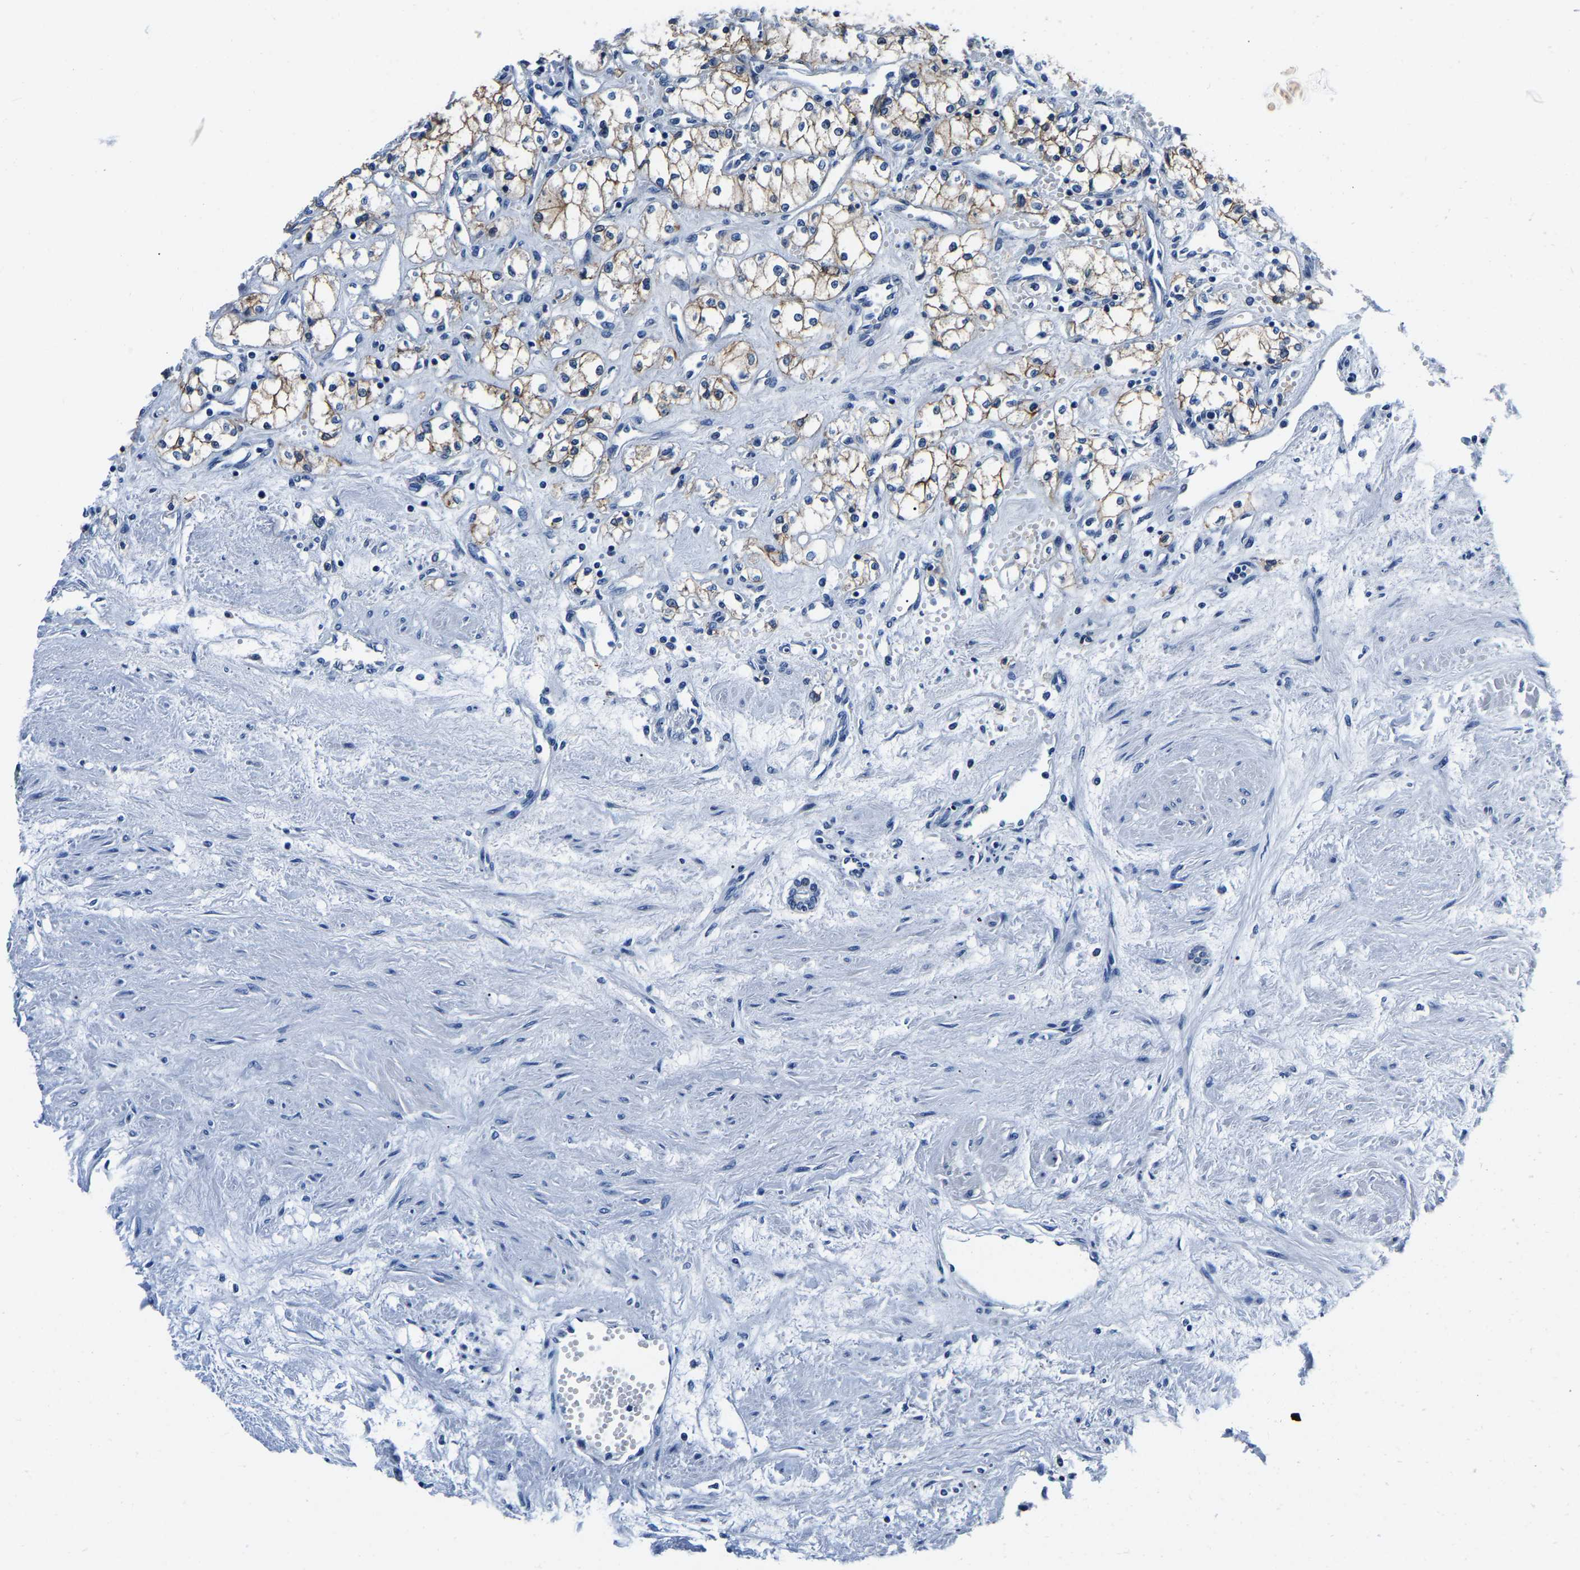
{"staining": {"intensity": "moderate", "quantity": "<25%", "location": "cytoplasmic/membranous"}, "tissue": "renal cancer", "cell_type": "Tumor cells", "image_type": "cancer", "snomed": [{"axis": "morphology", "description": "Adenocarcinoma, NOS"}, {"axis": "topography", "description": "Kidney"}], "caption": "The photomicrograph shows a brown stain indicating the presence of a protein in the cytoplasmic/membranous of tumor cells in adenocarcinoma (renal).", "gene": "ACO1", "patient": {"sex": "male", "age": 59}}